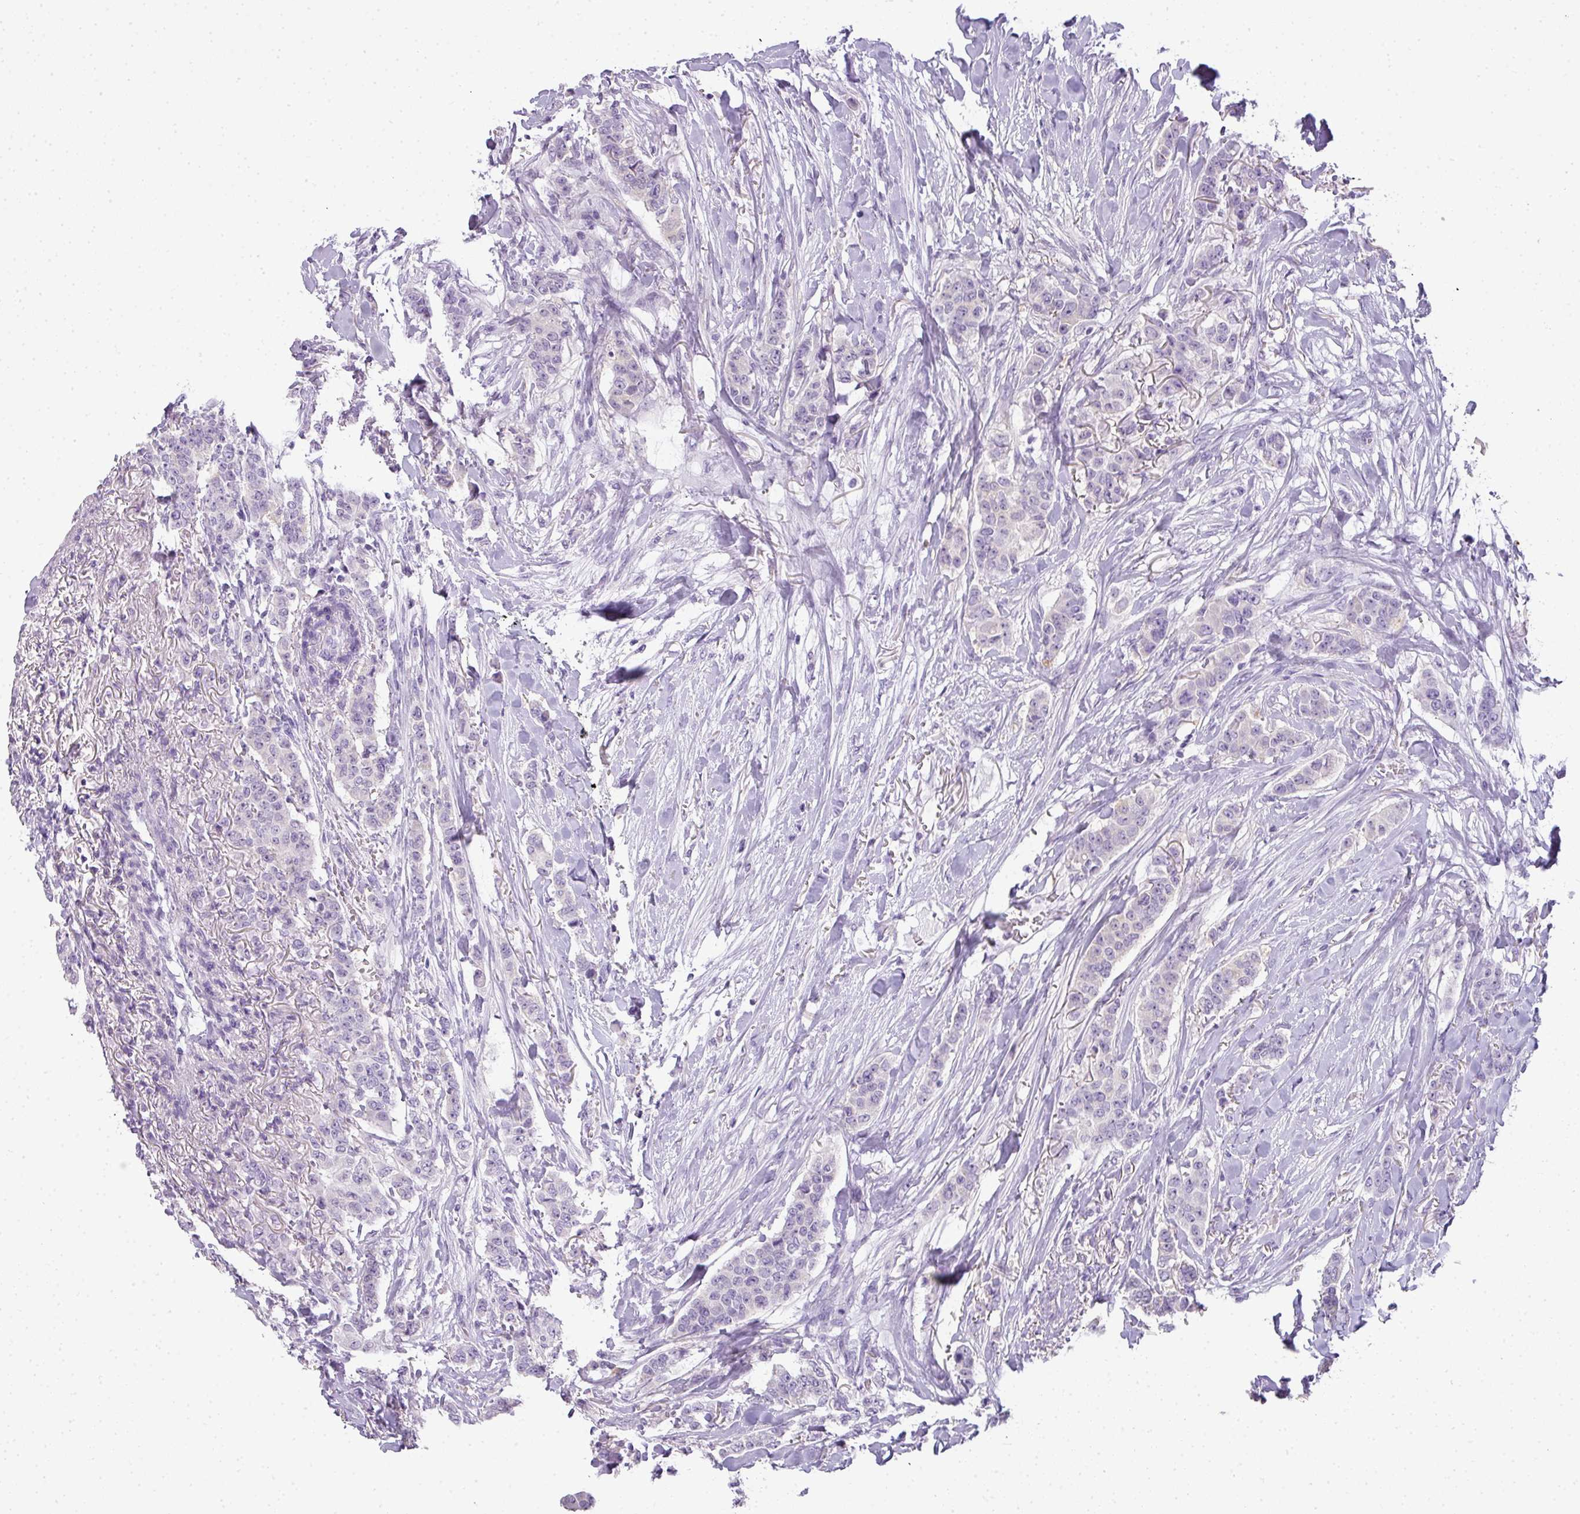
{"staining": {"intensity": "negative", "quantity": "none", "location": "none"}, "tissue": "breast cancer", "cell_type": "Tumor cells", "image_type": "cancer", "snomed": [{"axis": "morphology", "description": "Duct carcinoma"}, {"axis": "topography", "description": "Breast"}], "caption": "Micrograph shows no protein expression in tumor cells of infiltrating ductal carcinoma (breast) tissue.", "gene": "RBMY1F", "patient": {"sex": "female", "age": 40}}